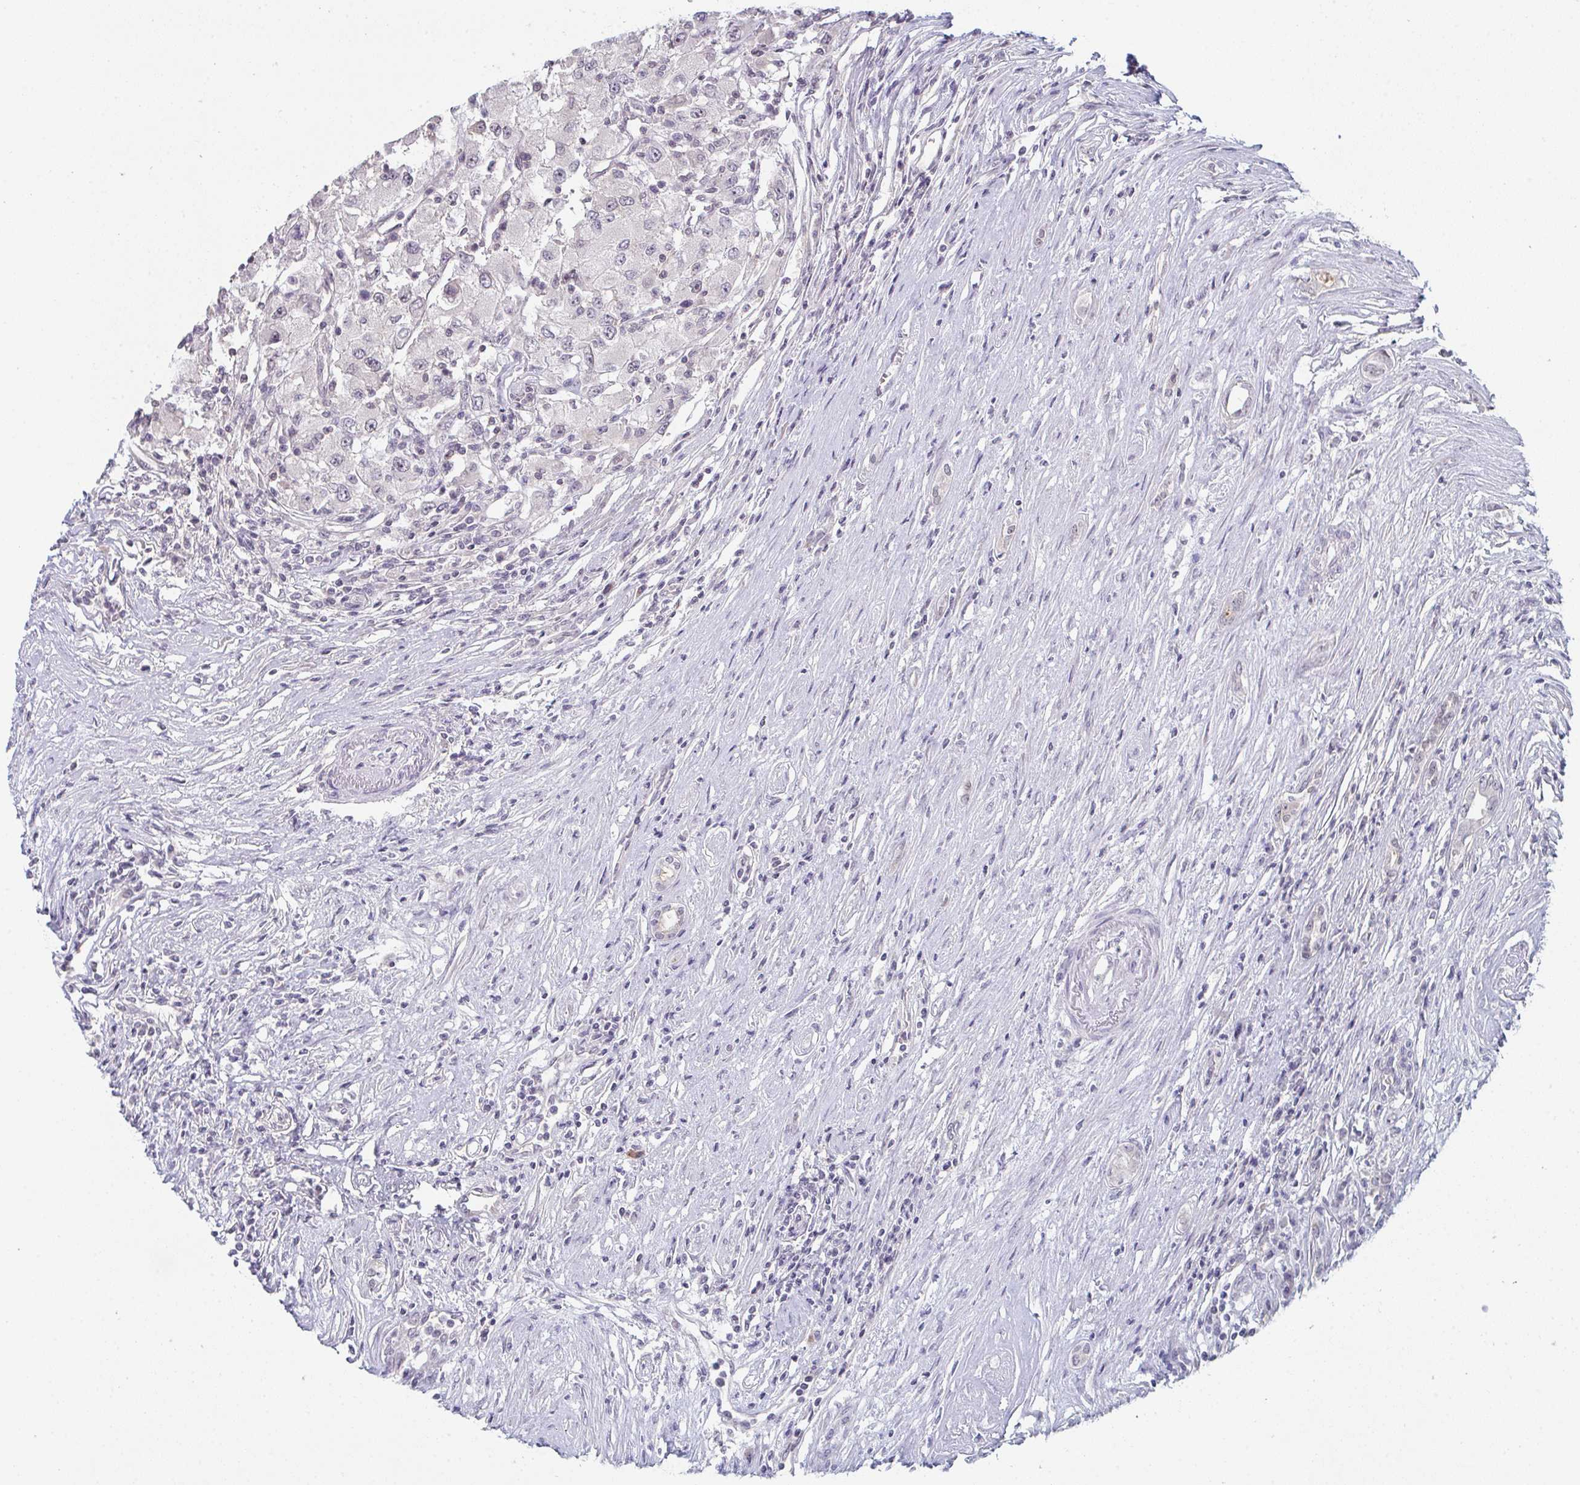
{"staining": {"intensity": "negative", "quantity": "none", "location": "none"}, "tissue": "renal cancer", "cell_type": "Tumor cells", "image_type": "cancer", "snomed": [{"axis": "morphology", "description": "Adenocarcinoma, NOS"}, {"axis": "topography", "description": "Kidney"}], "caption": "A high-resolution photomicrograph shows immunohistochemistry (IHC) staining of adenocarcinoma (renal), which displays no significant positivity in tumor cells.", "gene": "ZNF214", "patient": {"sex": "female", "age": 67}}